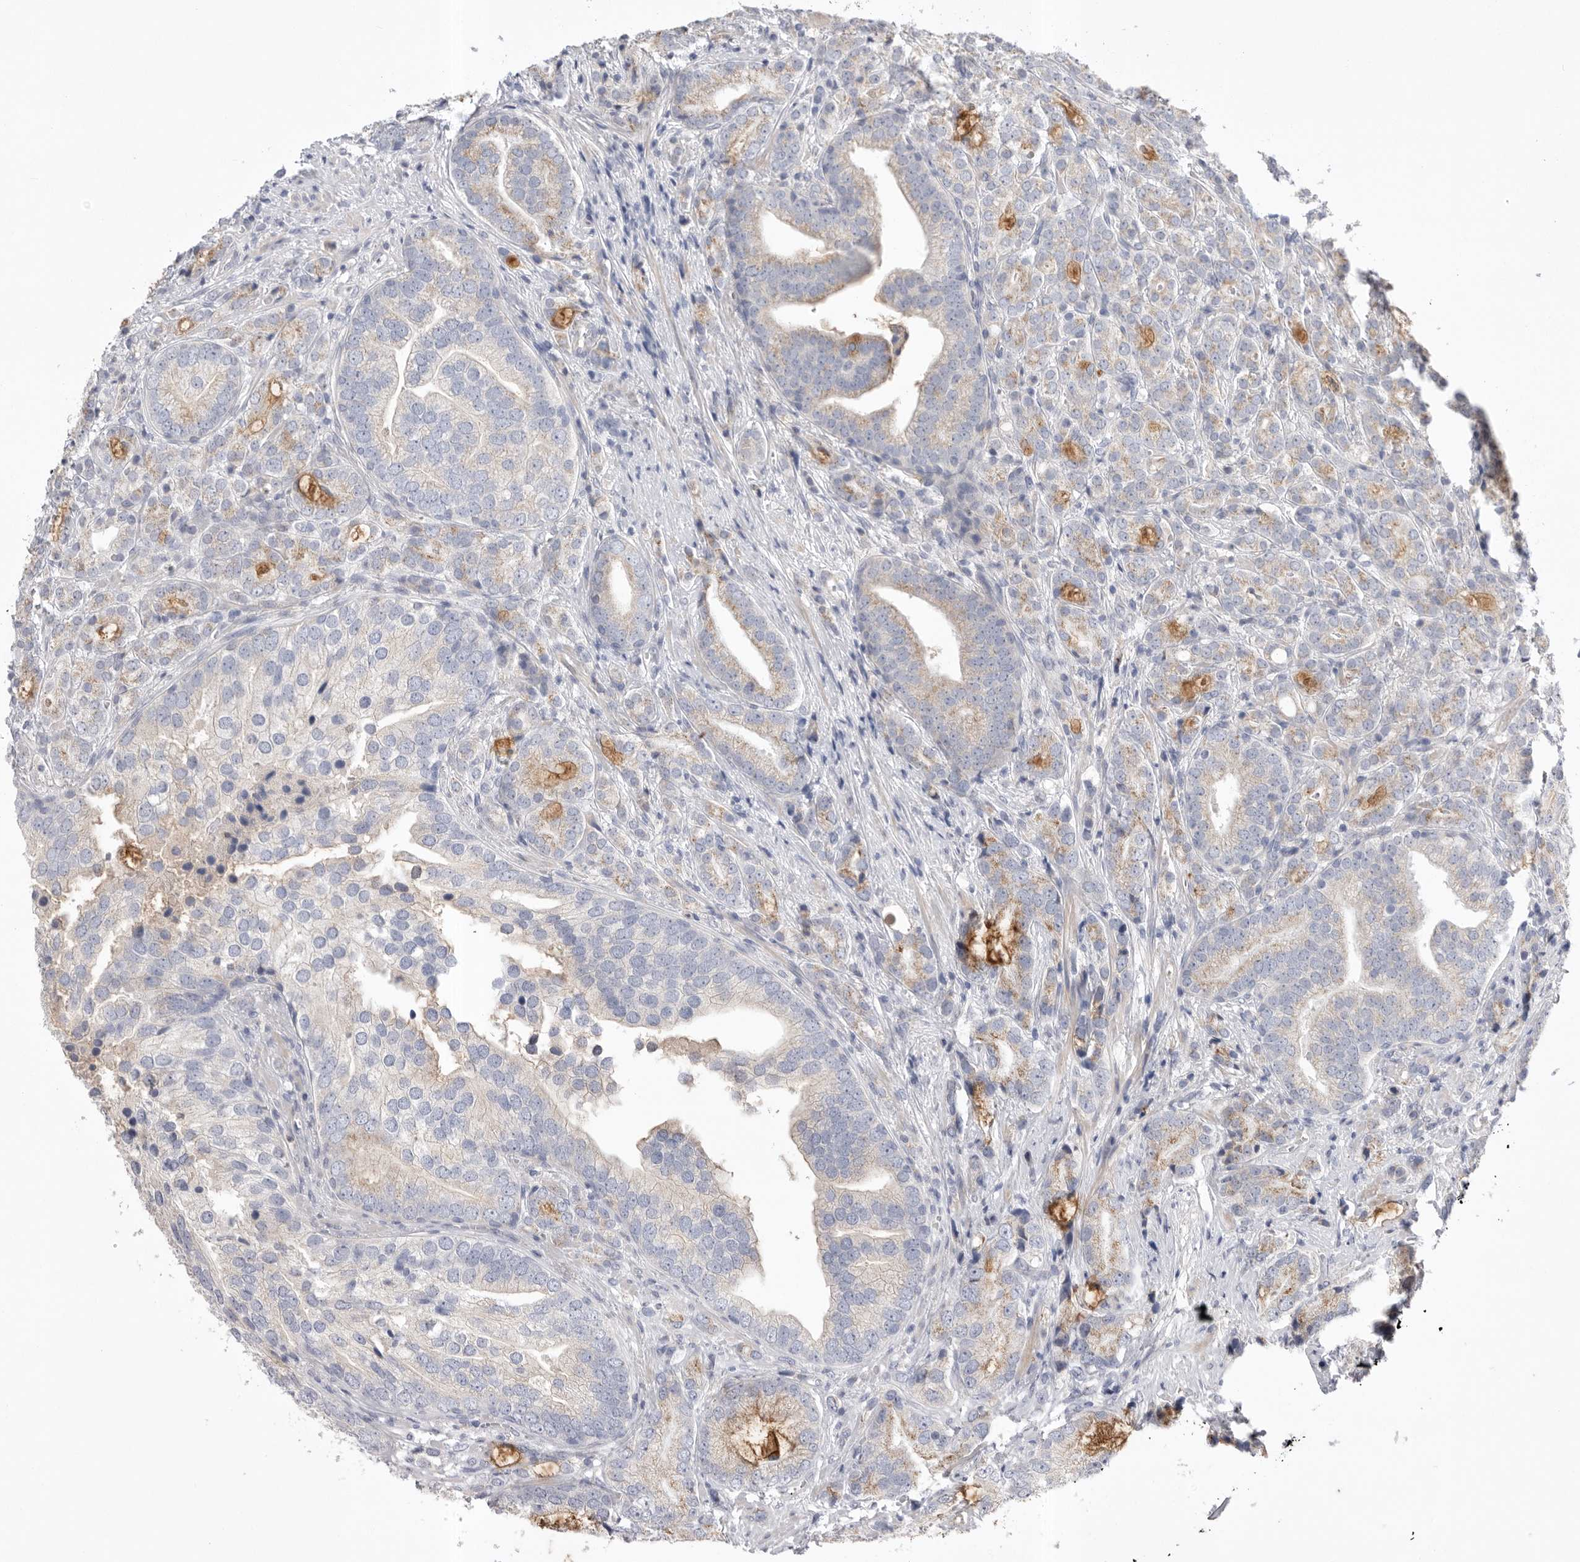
{"staining": {"intensity": "moderate", "quantity": "<25%", "location": "cytoplasmic/membranous"}, "tissue": "prostate cancer", "cell_type": "Tumor cells", "image_type": "cancer", "snomed": [{"axis": "morphology", "description": "Adenocarcinoma, High grade"}, {"axis": "topography", "description": "Prostate"}], "caption": "Moderate cytoplasmic/membranous protein positivity is appreciated in about <25% of tumor cells in prostate high-grade adenocarcinoma. The protein is shown in brown color, while the nuclei are stained blue.", "gene": "CCDC126", "patient": {"sex": "male", "age": 57}}